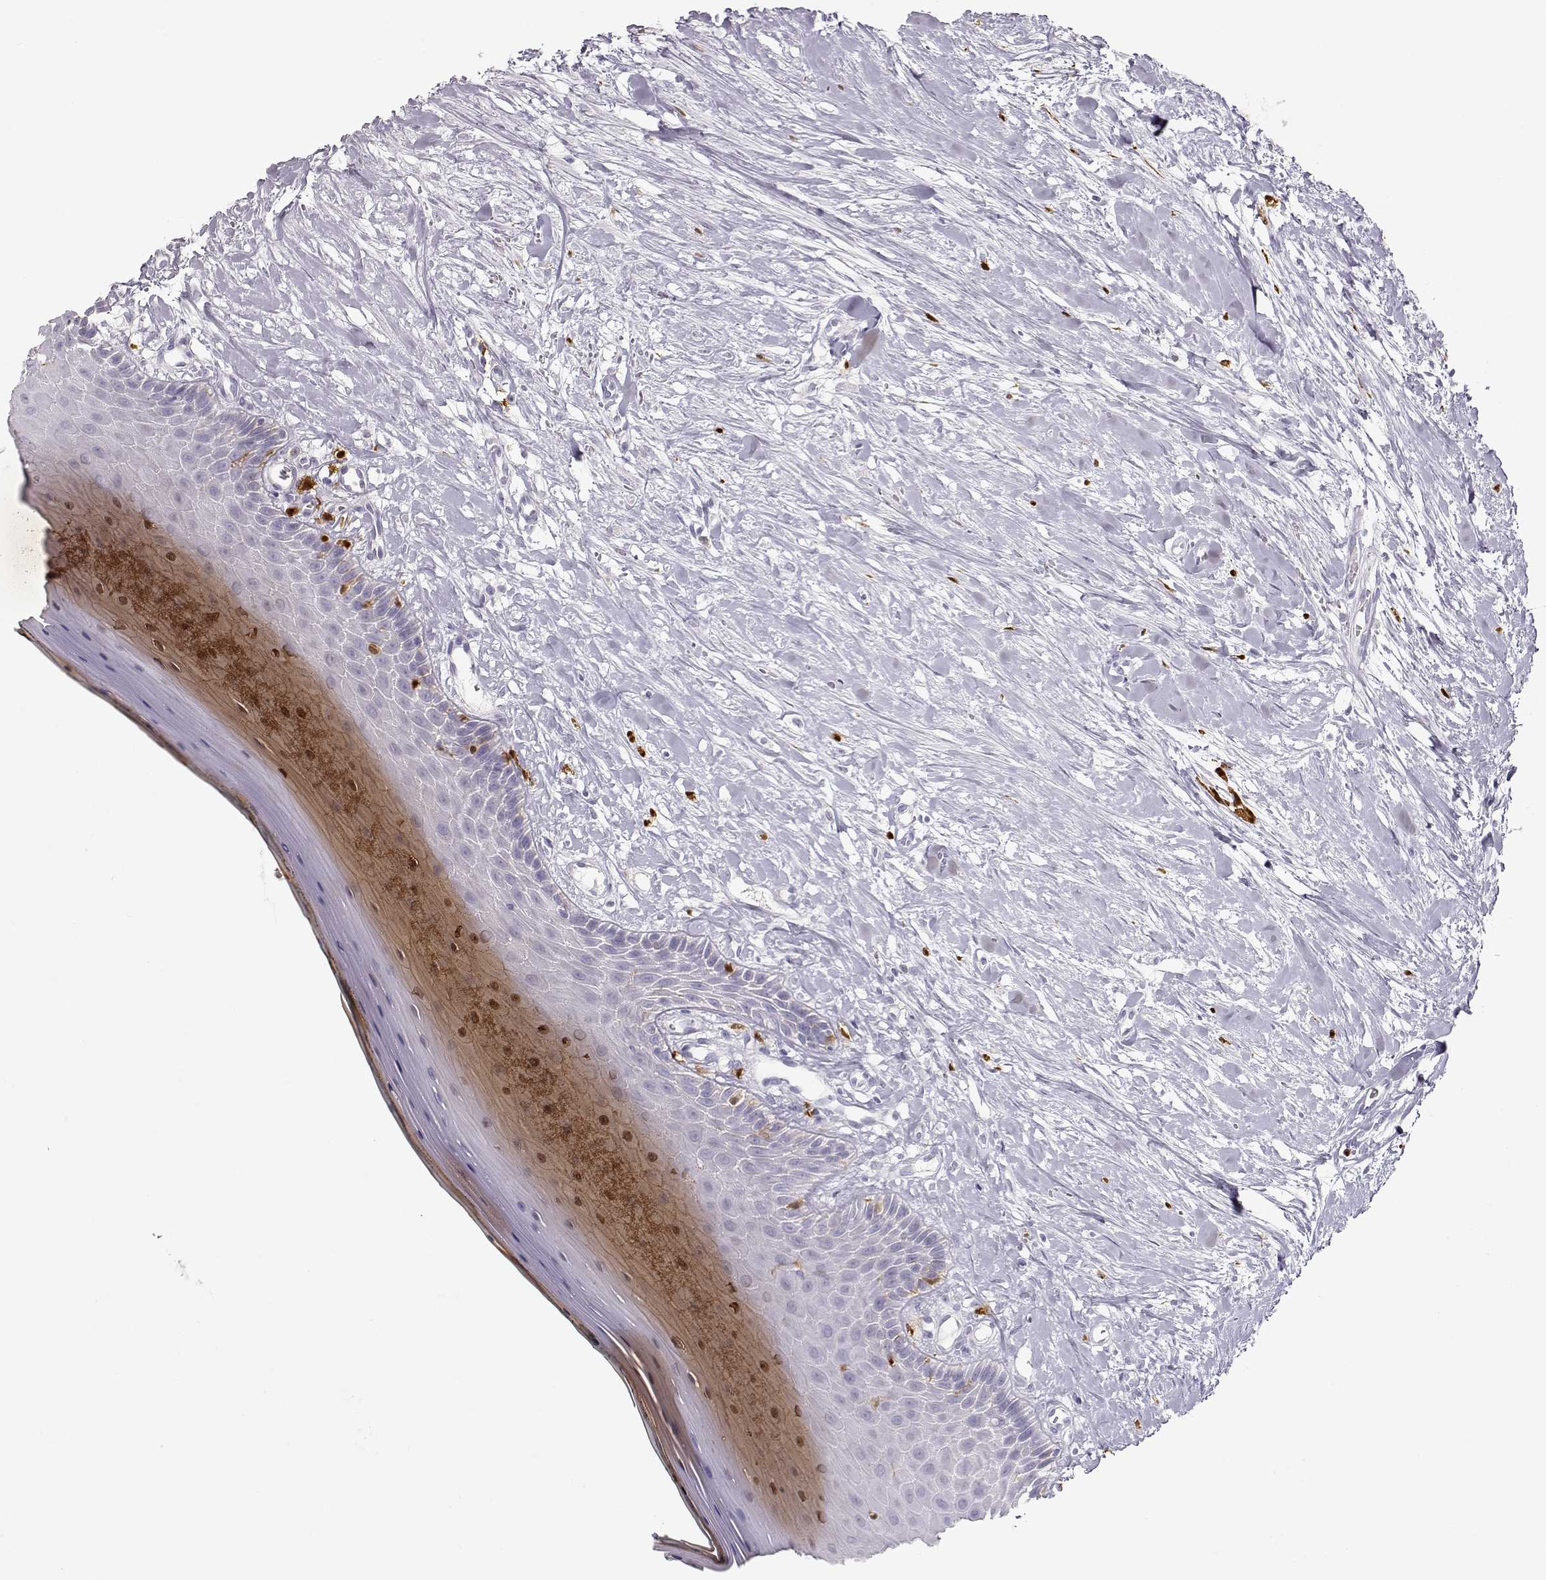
{"staining": {"intensity": "negative", "quantity": "none", "location": "none"}, "tissue": "oral mucosa", "cell_type": "Squamous epithelial cells", "image_type": "normal", "snomed": [{"axis": "morphology", "description": "Normal tissue, NOS"}, {"axis": "topography", "description": "Oral tissue"}], "caption": "Micrograph shows no protein positivity in squamous epithelial cells of unremarkable oral mucosa. The staining was performed using DAB (3,3'-diaminobenzidine) to visualize the protein expression in brown, while the nuclei were stained in blue with hematoxylin (Magnification: 20x).", "gene": "S100B", "patient": {"sex": "female", "age": 43}}